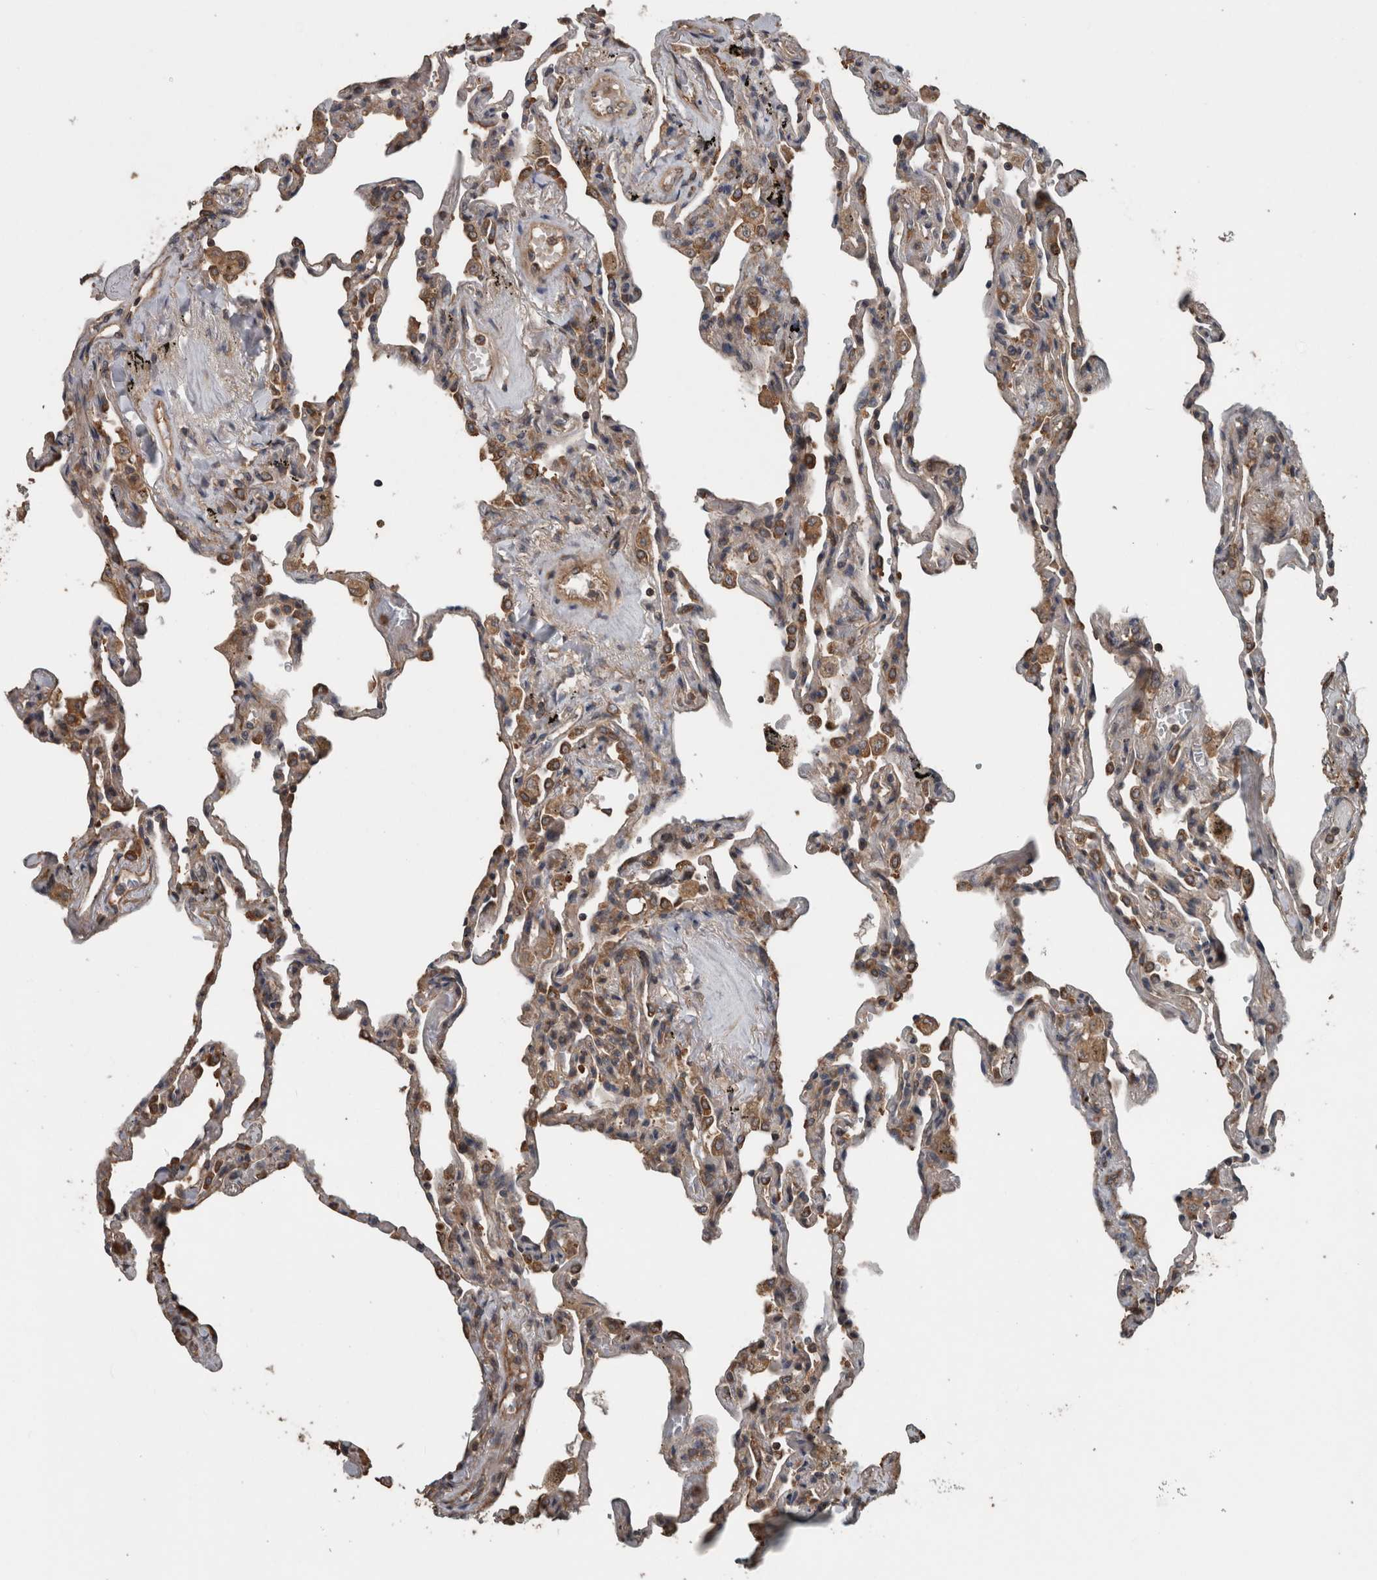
{"staining": {"intensity": "moderate", "quantity": "25%-75%", "location": "cytoplasmic/membranous"}, "tissue": "lung", "cell_type": "Alveolar cells", "image_type": "normal", "snomed": [{"axis": "morphology", "description": "Normal tissue, NOS"}, {"axis": "topography", "description": "Lung"}], "caption": "Protein staining shows moderate cytoplasmic/membranous positivity in about 25%-75% of alveolar cells in normal lung.", "gene": "RIOK3", "patient": {"sex": "male", "age": 59}}